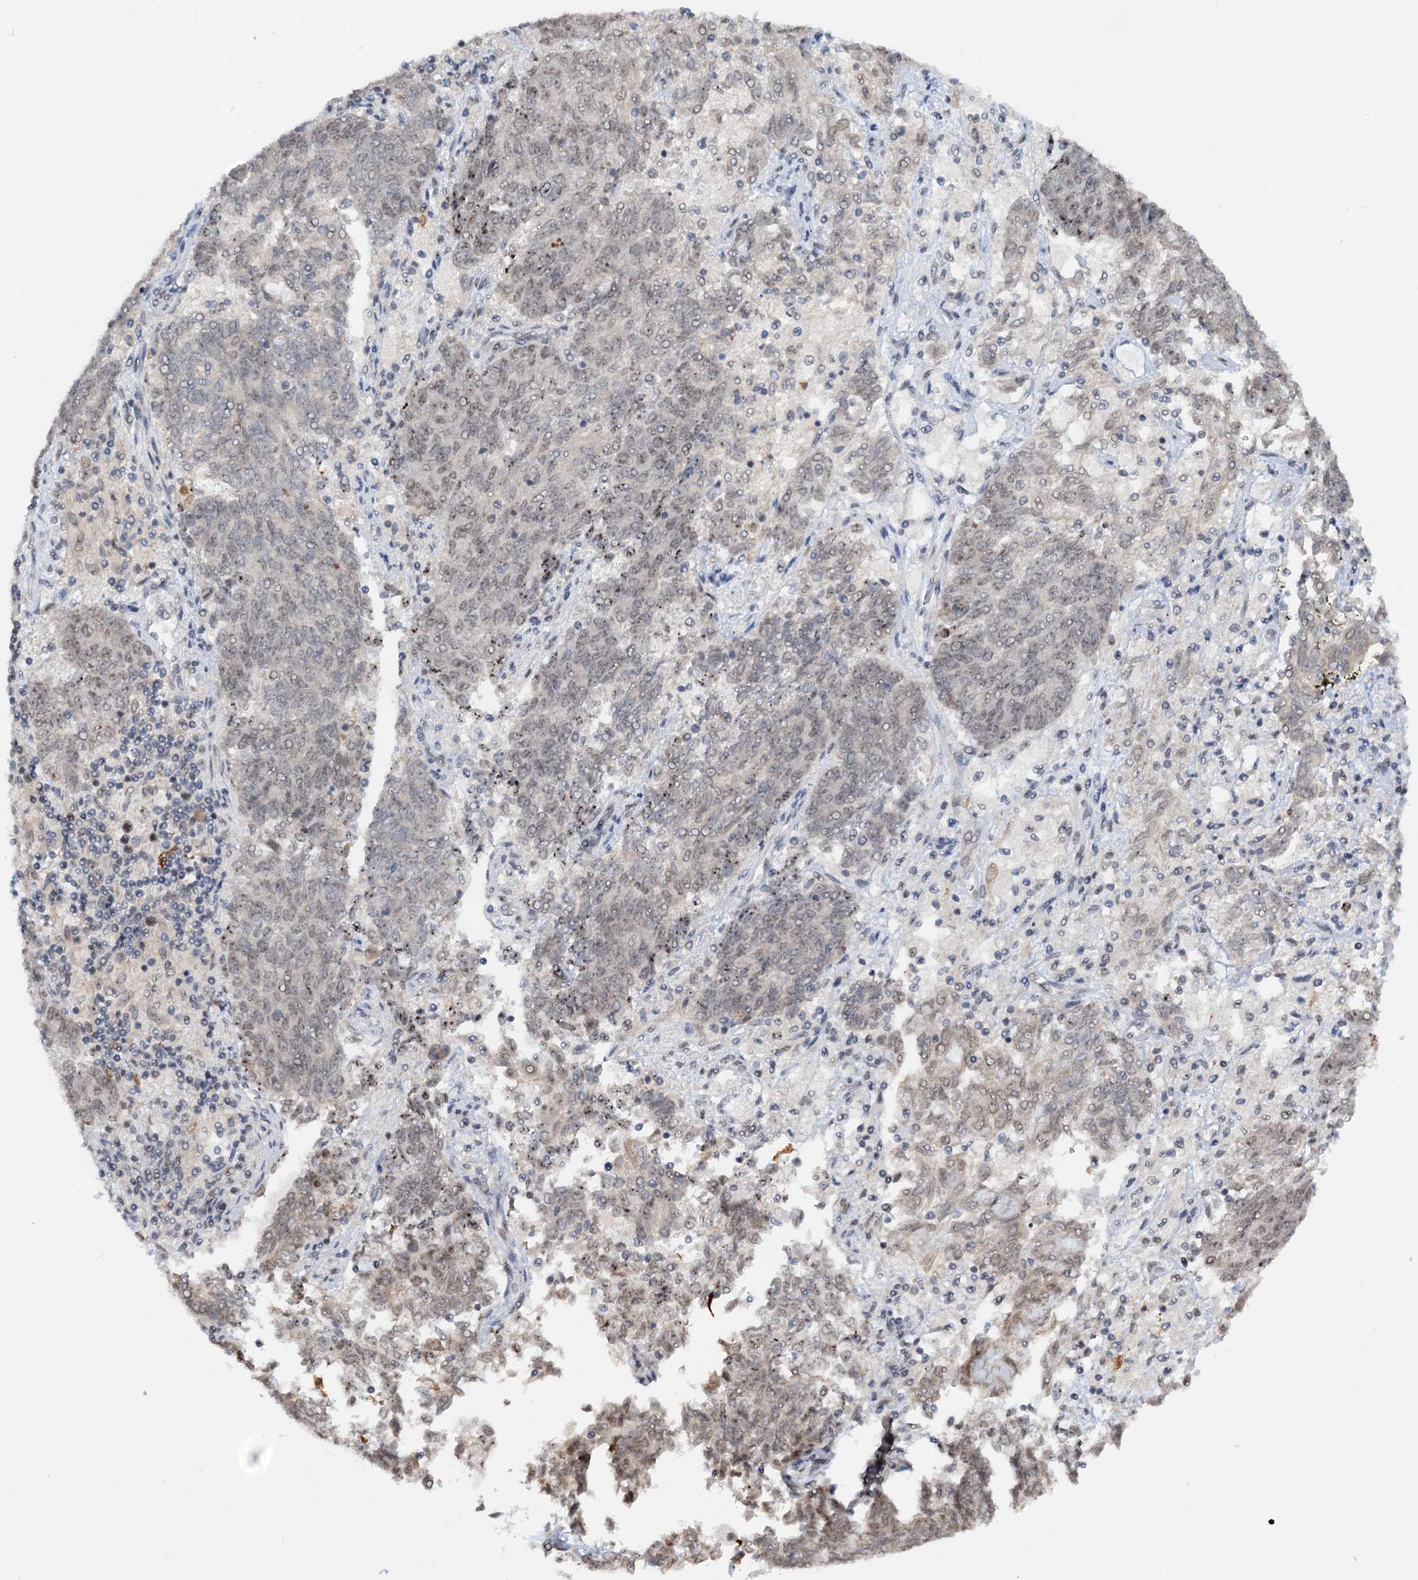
{"staining": {"intensity": "weak", "quantity": ">75%", "location": "cytoplasmic/membranous"}, "tissue": "endometrial cancer", "cell_type": "Tumor cells", "image_type": "cancer", "snomed": [{"axis": "morphology", "description": "Adenocarcinoma, NOS"}, {"axis": "topography", "description": "Endometrium"}], "caption": "This photomicrograph reveals immunohistochemistry staining of adenocarcinoma (endometrial), with low weak cytoplasmic/membranous expression in about >75% of tumor cells.", "gene": "NAT10", "patient": {"sex": "female", "age": 80}}